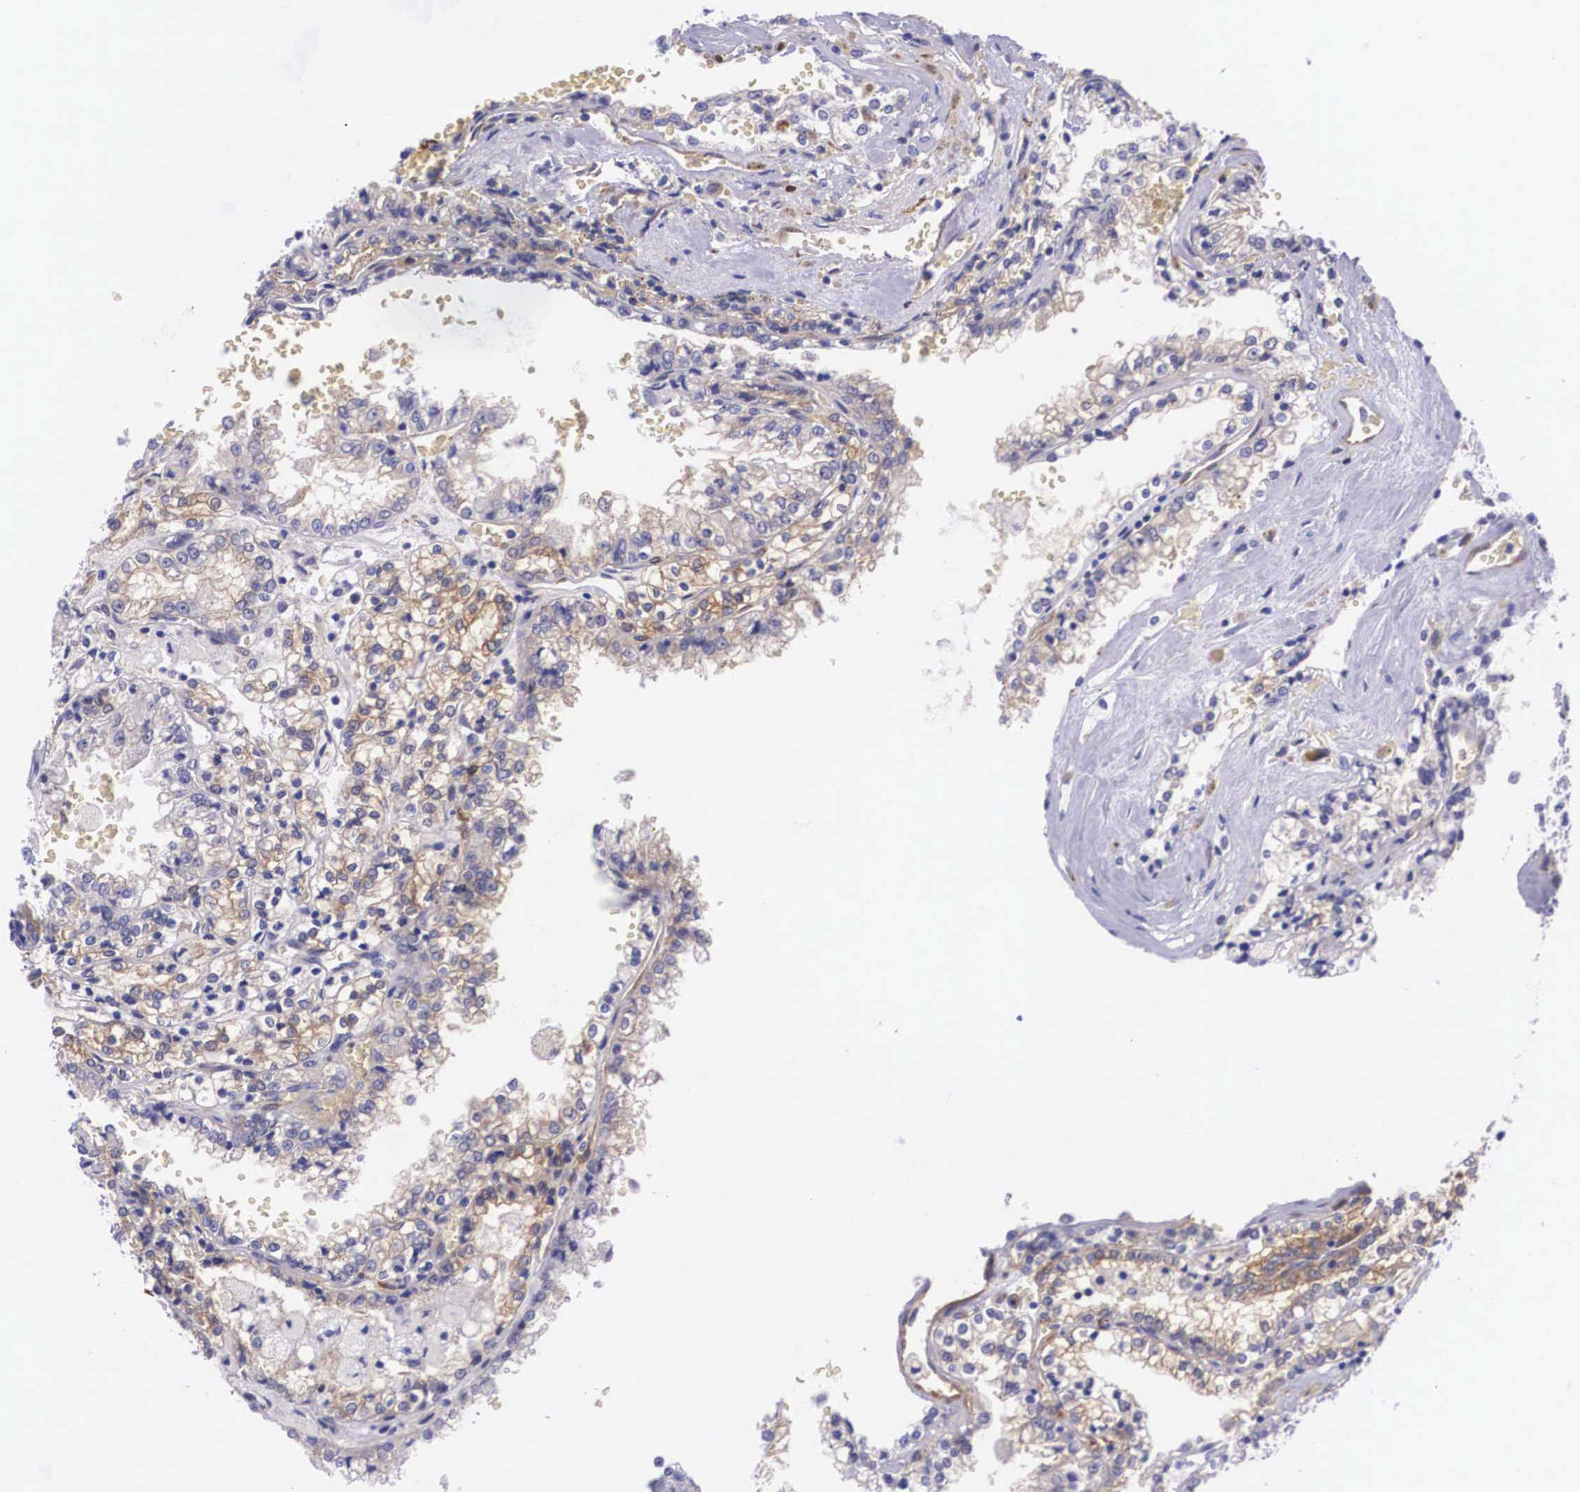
{"staining": {"intensity": "moderate", "quantity": "<25%", "location": "cytoplasmic/membranous"}, "tissue": "renal cancer", "cell_type": "Tumor cells", "image_type": "cancer", "snomed": [{"axis": "morphology", "description": "Adenocarcinoma, NOS"}, {"axis": "topography", "description": "Kidney"}], "caption": "Tumor cells exhibit low levels of moderate cytoplasmic/membranous staining in approximately <25% of cells in human adenocarcinoma (renal).", "gene": "BCAR1", "patient": {"sex": "female", "age": 56}}